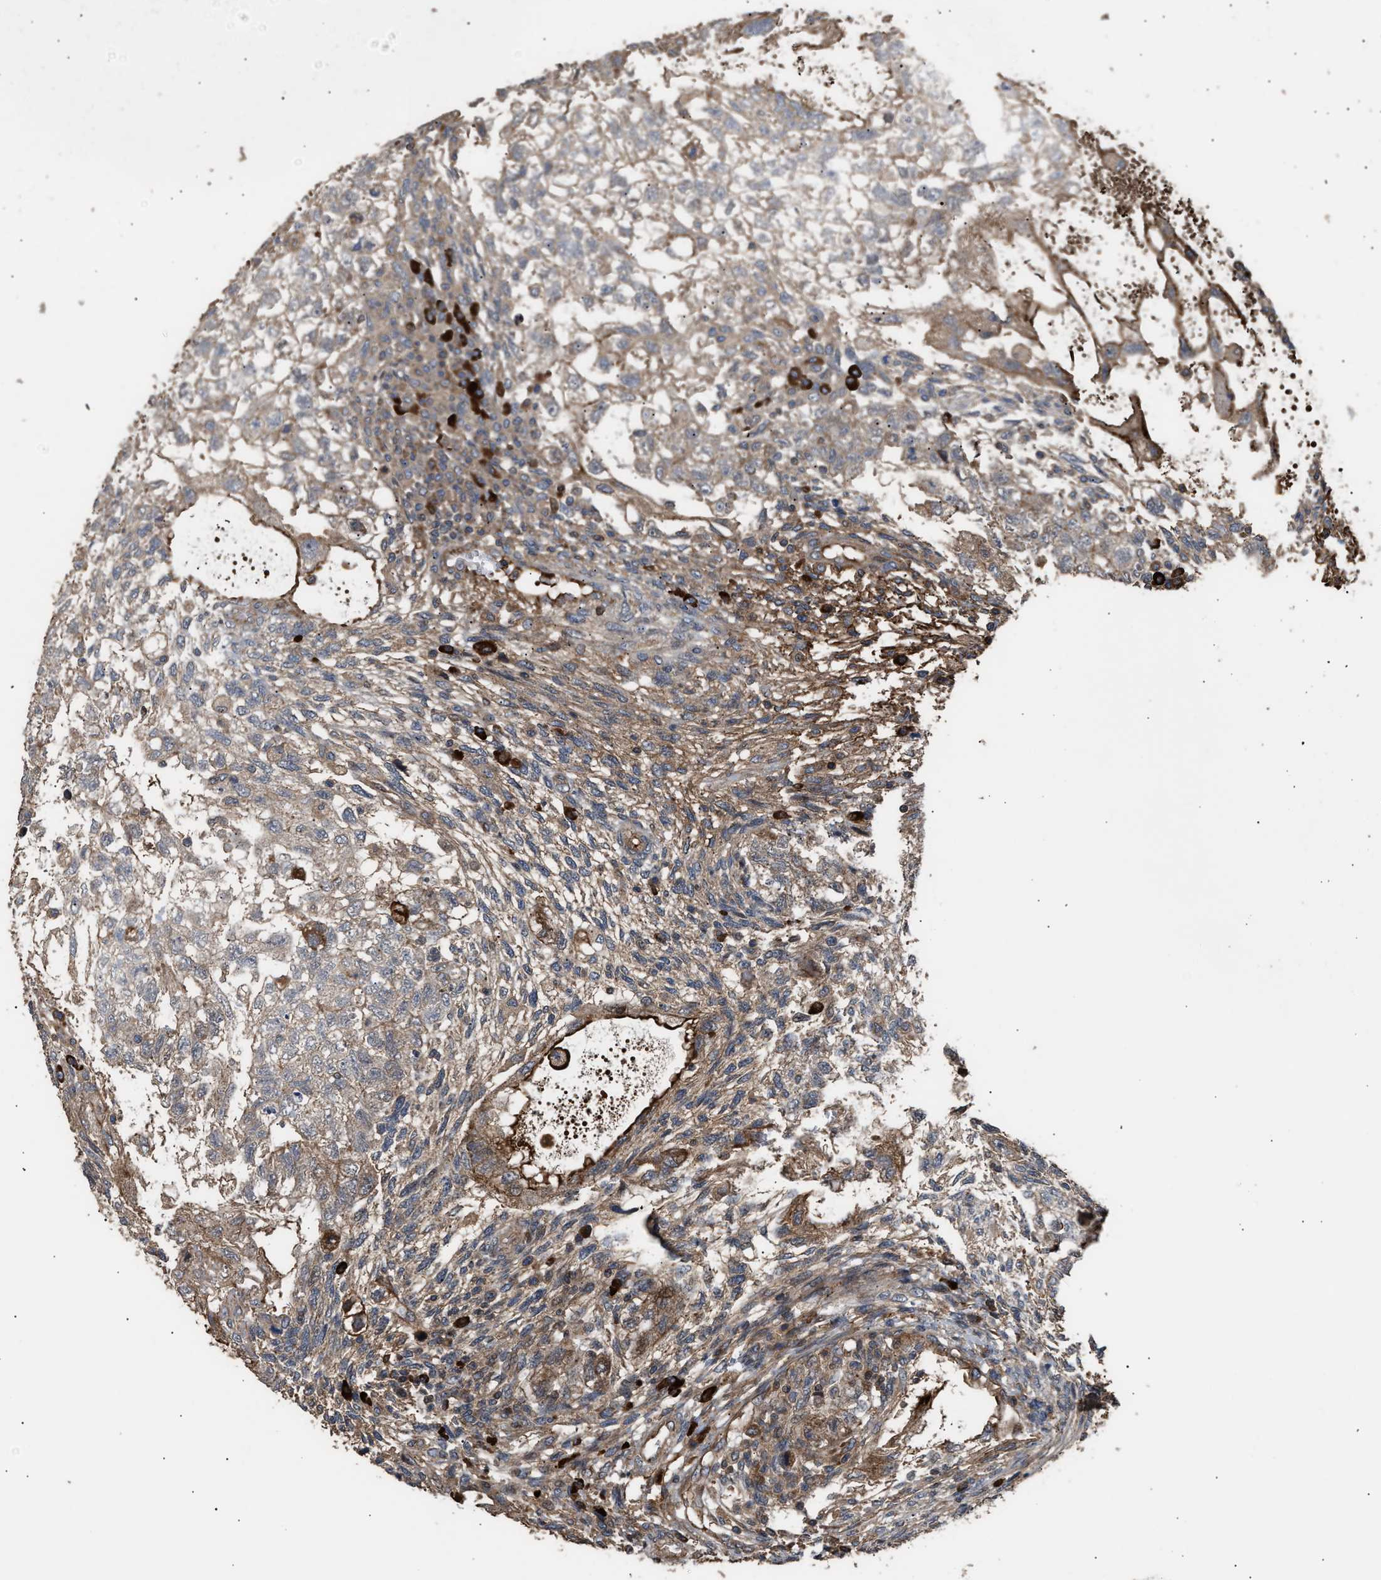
{"staining": {"intensity": "weak", "quantity": ">75%", "location": "cytoplasmic/membranous"}, "tissue": "testis cancer", "cell_type": "Tumor cells", "image_type": "cancer", "snomed": [{"axis": "morphology", "description": "Normal tissue, NOS"}, {"axis": "morphology", "description": "Carcinoma, Embryonal, NOS"}, {"axis": "topography", "description": "Testis"}], "caption": "Immunohistochemical staining of testis cancer displays low levels of weak cytoplasmic/membranous expression in about >75% of tumor cells.", "gene": "STAU1", "patient": {"sex": "male", "age": 36}}